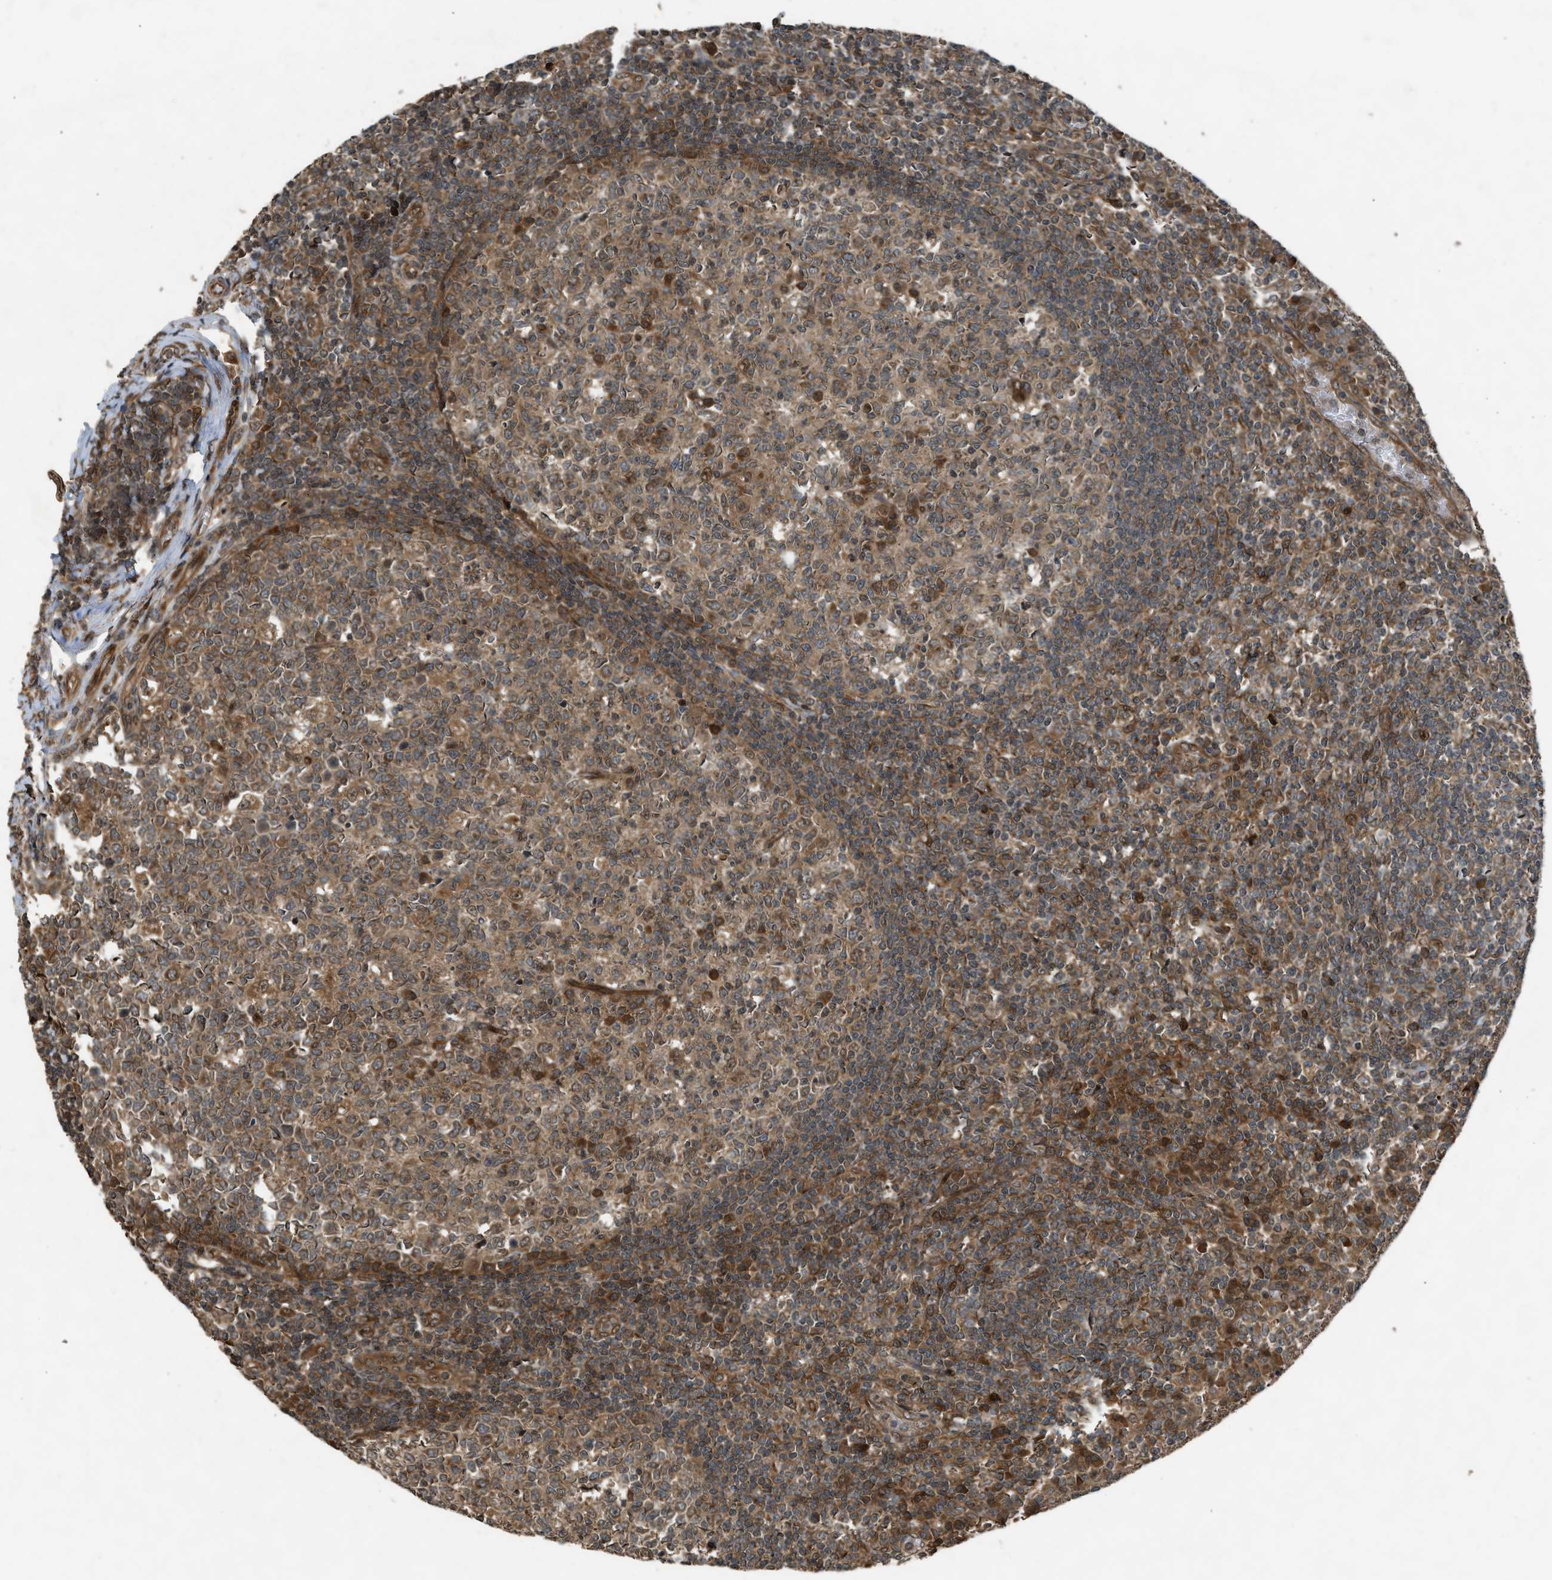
{"staining": {"intensity": "moderate", "quantity": ">75%", "location": "cytoplasmic/membranous"}, "tissue": "tonsil", "cell_type": "Germinal center cells", "image_type": "normal", "snomed": [{"axis": "morphology", "description": "Normal tissue, NOS"}, {"axis": "topography", "description": "Tonsil"}], "caption": "This photomicrograph reveals immunohistochemistry staining of unremarkable human tonsil, with medium moderate cytoplasmic/membranous expression in about >75% of germinal center cells.", "gene": "TXNL1", "patient": {"sex": "female", "age": 19}}